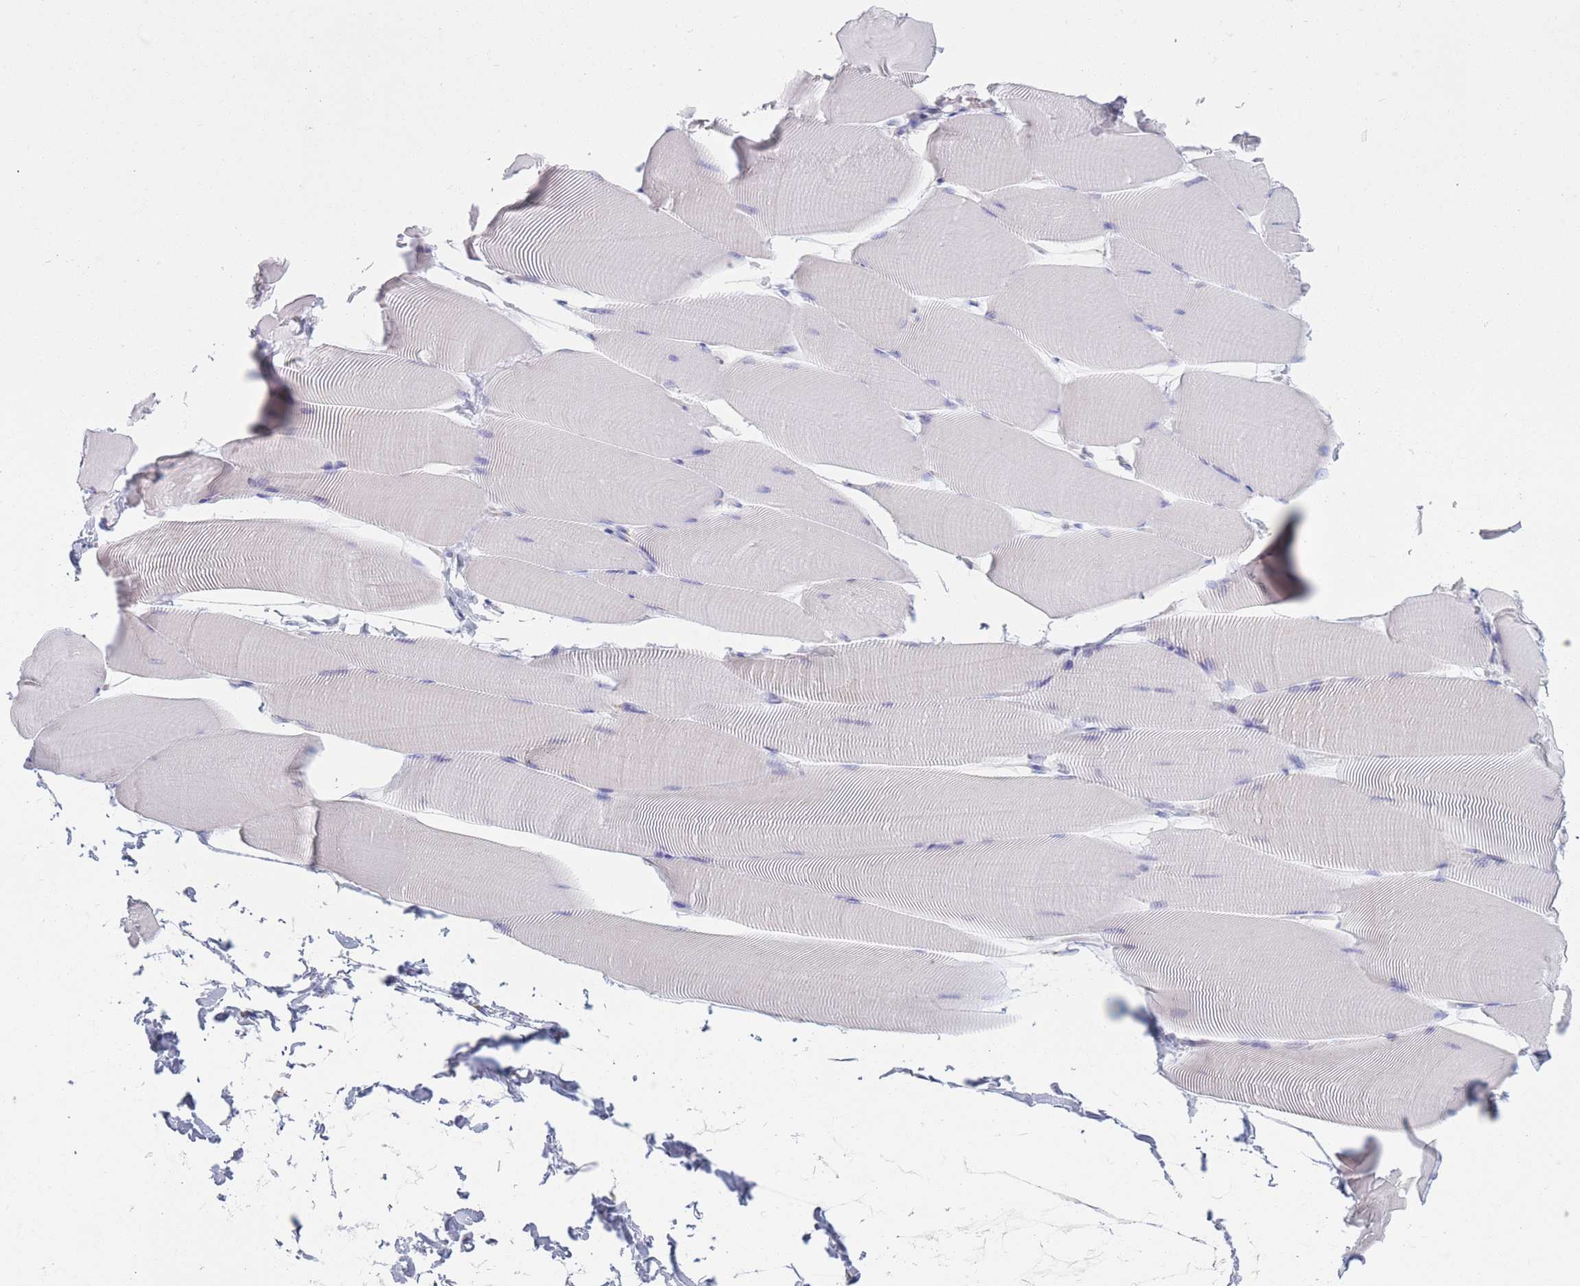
{"staining": {"intensity": "negative", "quantity": "none", "location": "none"}, "tissue": "skeletal muscle", "cell_type": "Myocytes", "image_type": "normal", "snomed": [{"axis": "morphology", "description": "Normal tissue, NOS"}, {"axis": "topography", "description": "Skeletal muscle"}], "caption": "This is a histopathology image of immunohistochemistry staining of benign skeletal muscle, which shows no positivity in myocytes. The staining is performed using DAB (3,3'-diaminobenzidine) brown chromogen with nuclei counter-stained in using hematoxylin.", "gene": "MRPL30", "patient": {"sex": "male", "age": 25}}